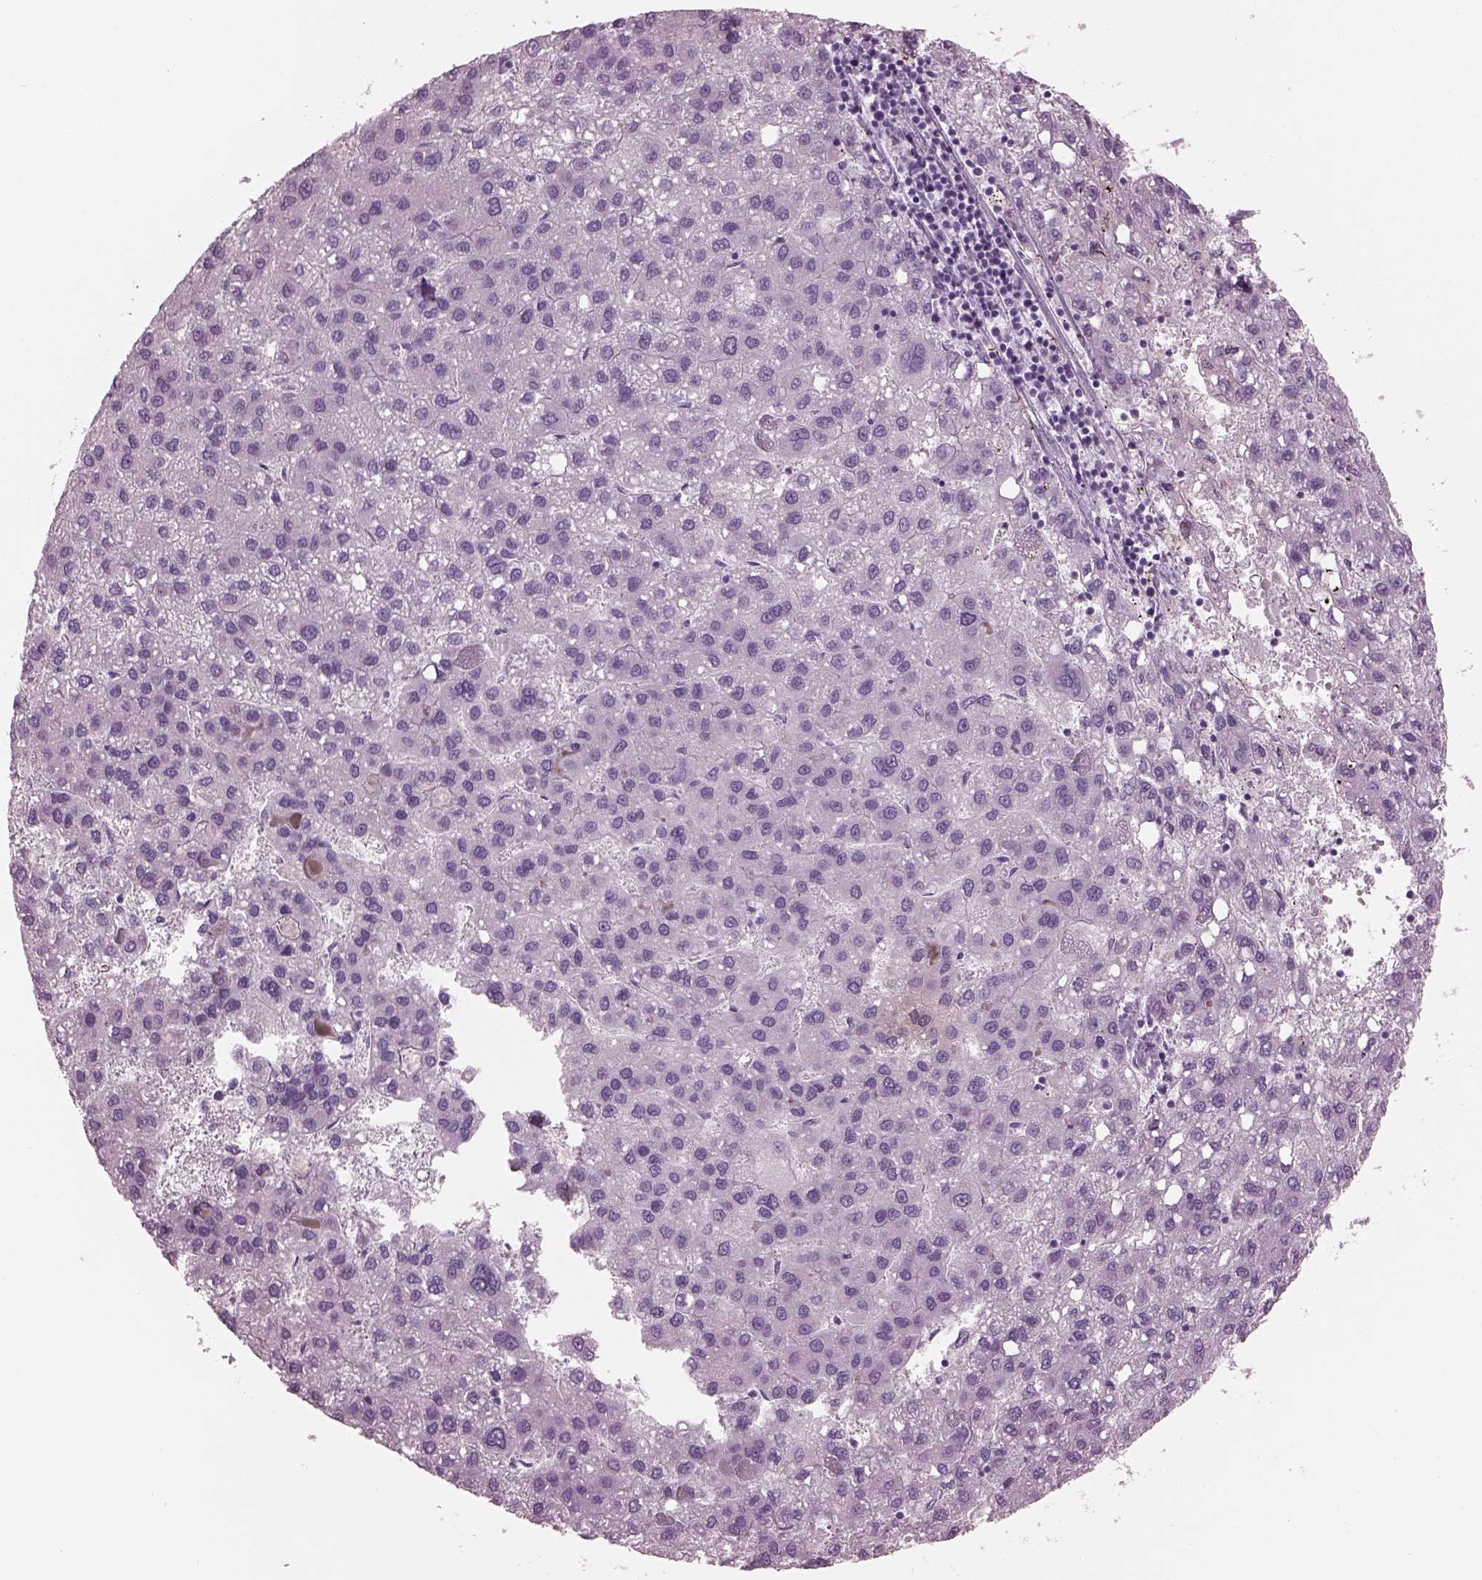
{"staining": {"intensity": "negative", "quantity": "none", "location": "none"}, "tissue": "liver cancer", "cell_type": "Tumor cells", "image_type": "cancer", "snomed": [{"axis": "morphology", "description": "Carcinoma, Hepatocellular, NOS"}, {"axis": "topography", "description": "Liver"}], "caption": "Tumor cells are negative for protein expression in human liver cancer (hepatocellular carcinoma).", "gene": "CYLC1", "patient": {"sex": "female", "age": 82}}